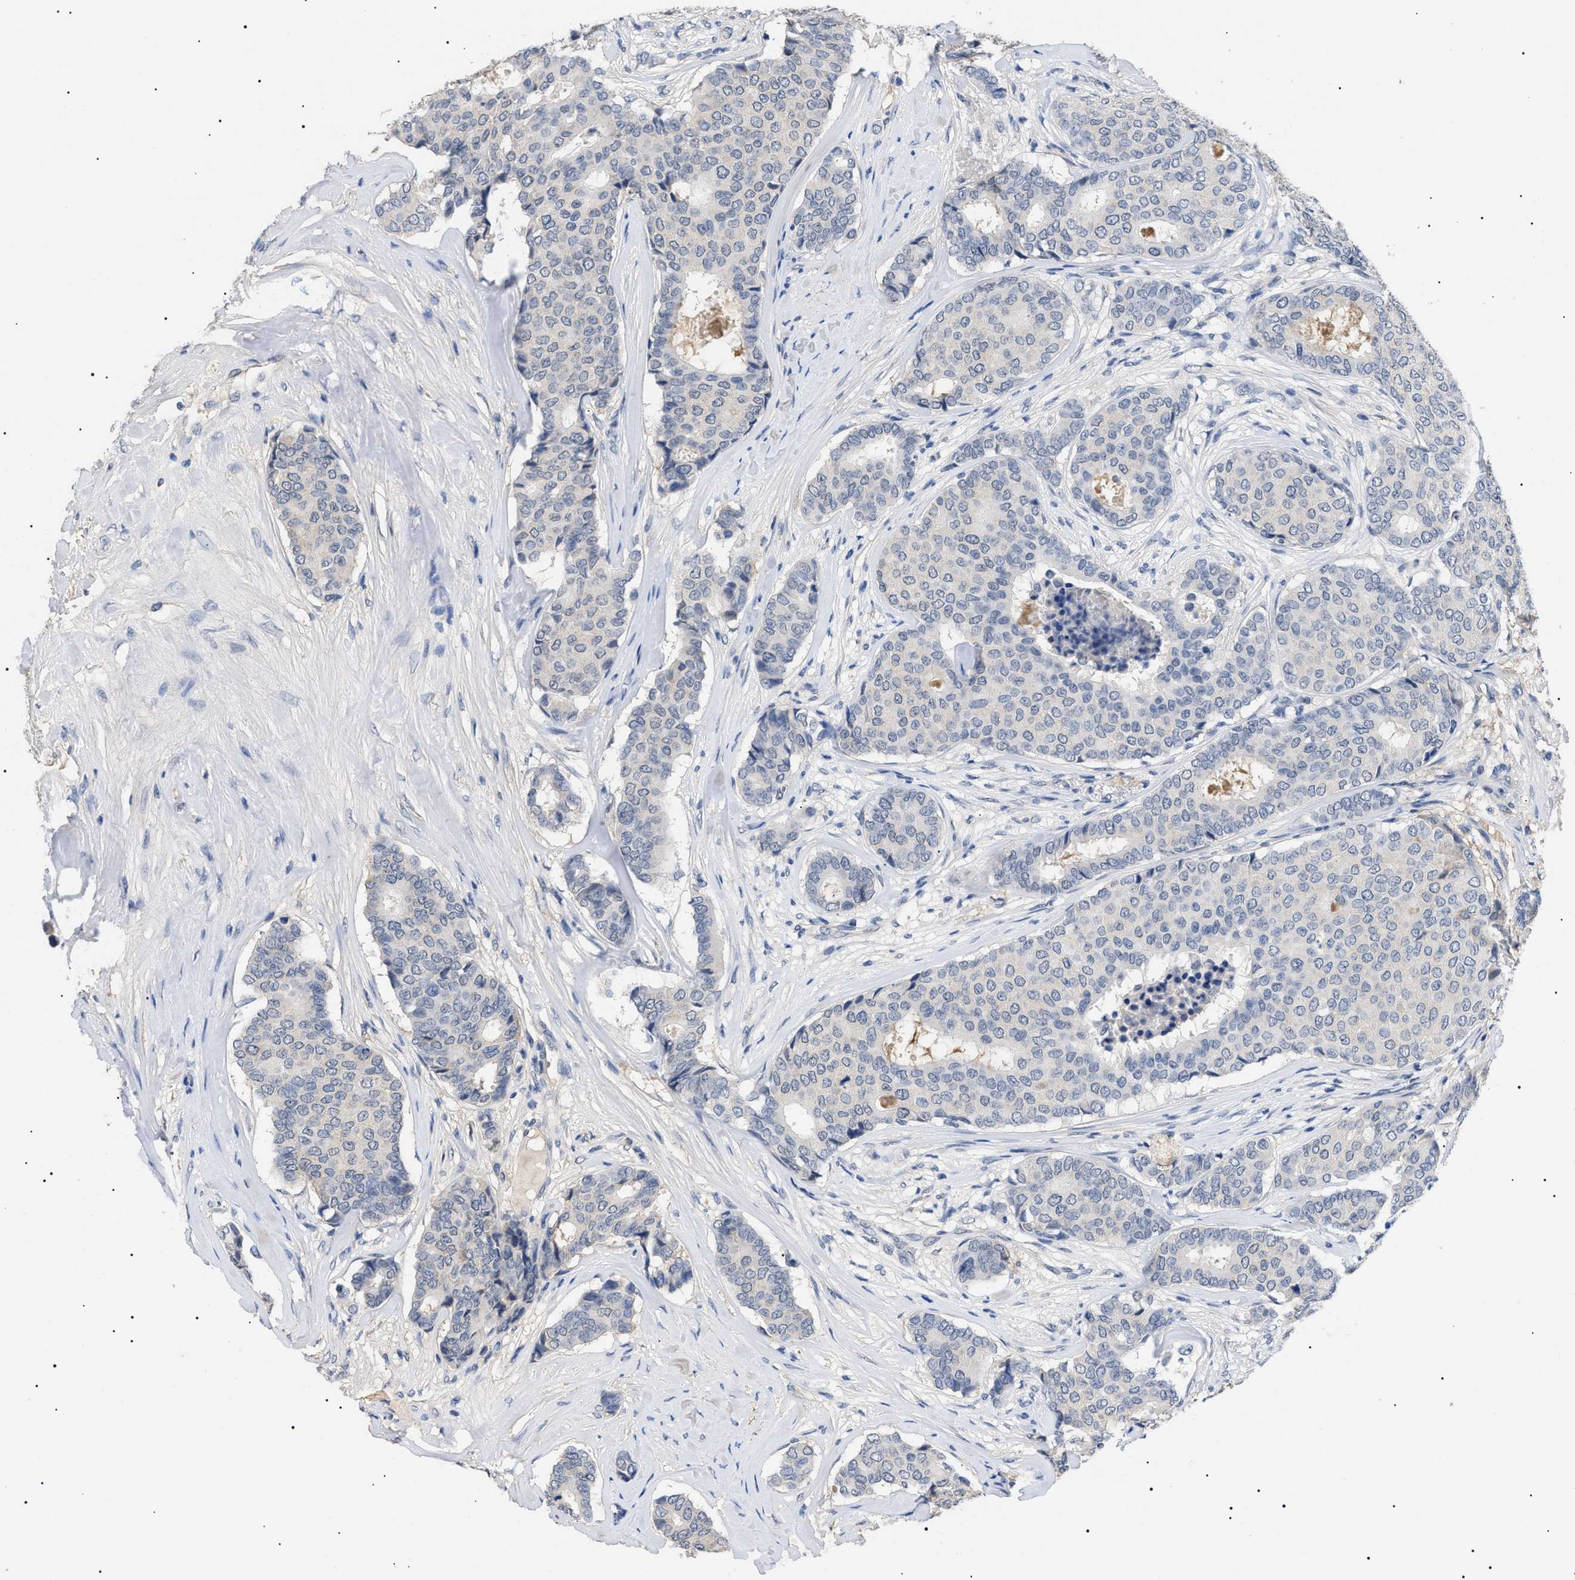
{"staining": {"intensity": "negative", "quantity": "none", "location": "none"}, "tissue": "breast cancer", "cell_type": "Tumor cells", "image_type": "cancer", "snomed": [{"axis": "morphology", "description": "Duct carcinoma"}, {"axis": "topography", "description": "Breast"}], "caption": "DAB (3,3'-diaminobenzidine) immunohistochemical staining of breast cancer demonstrates no significant positivity in tumor cells.", "gene": "PRRT2", "patient": {"sex": "female", "age": 75}}